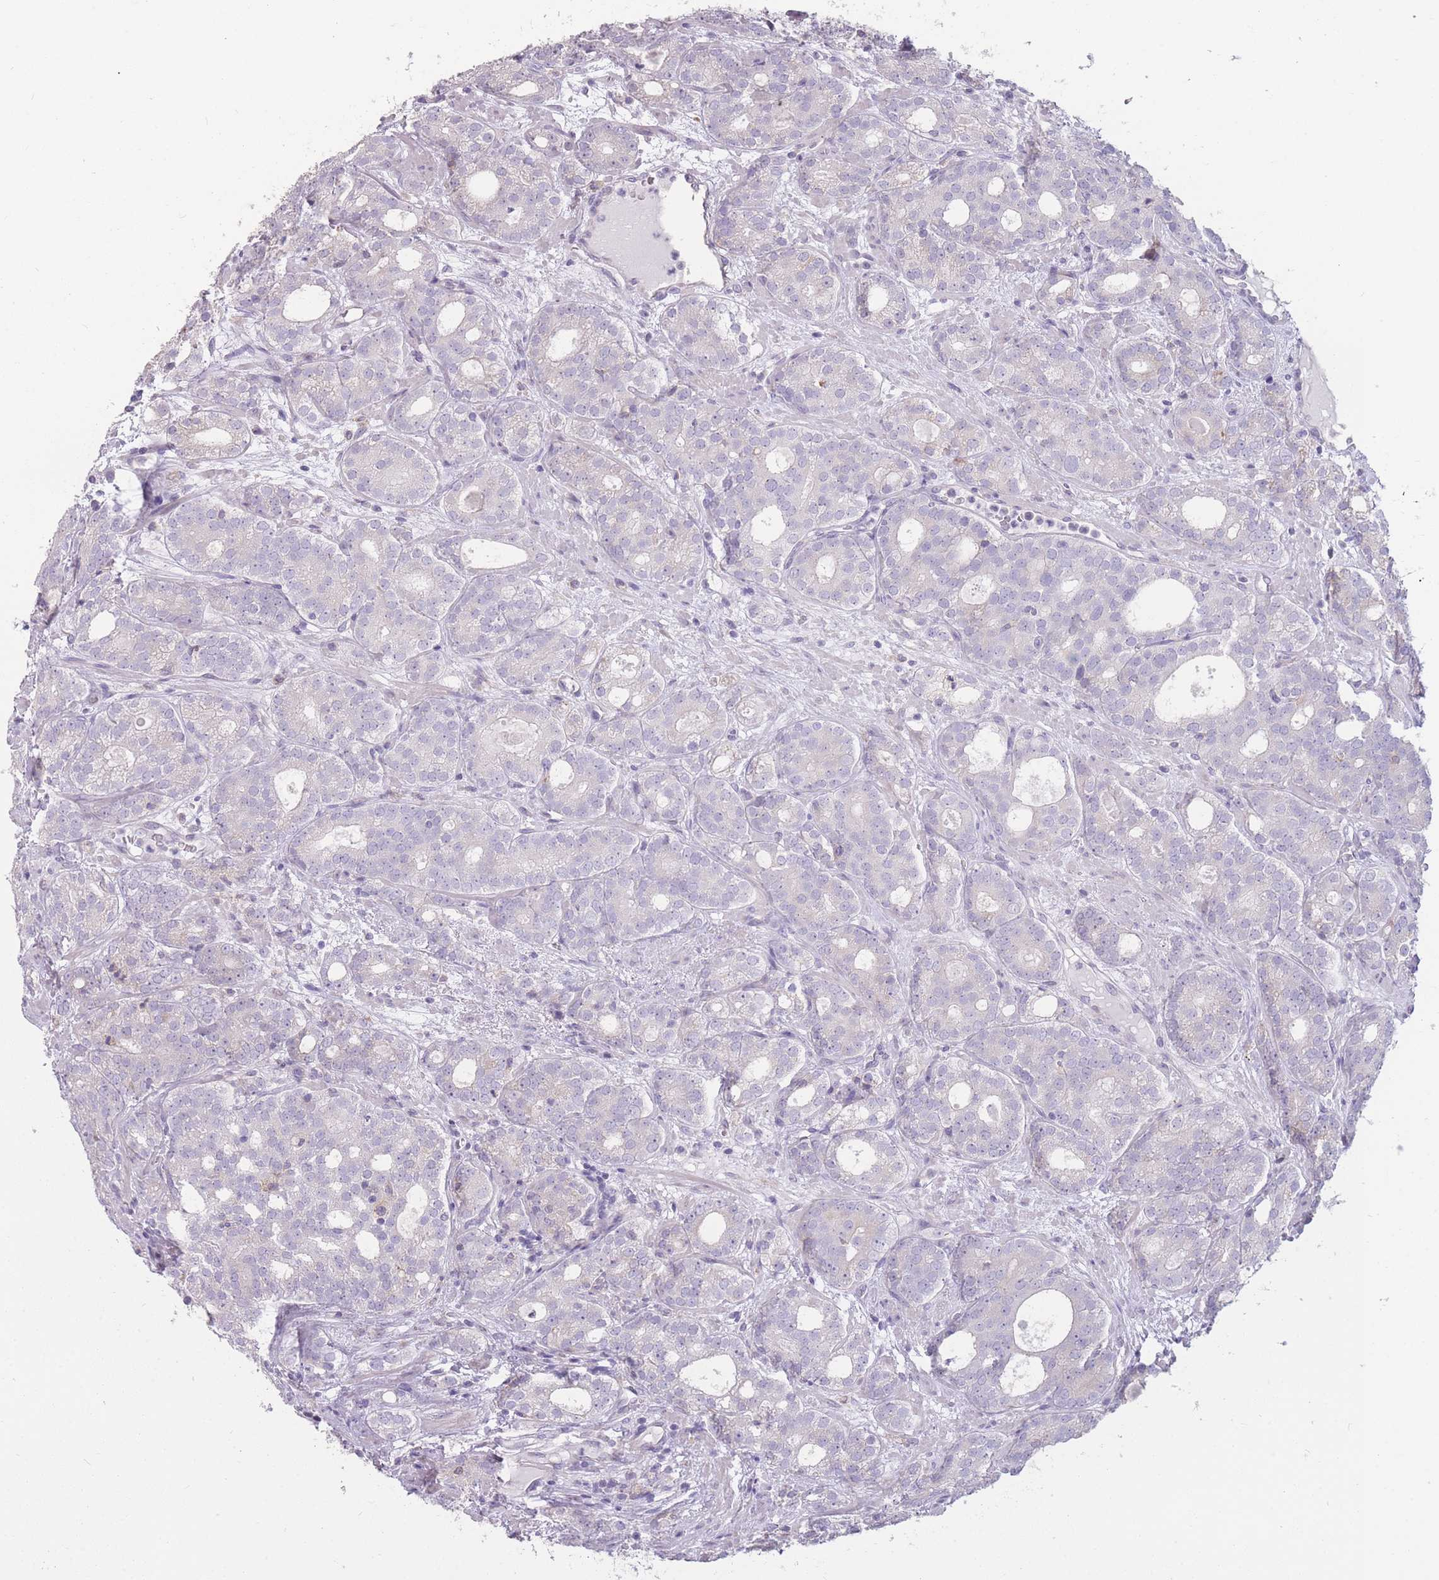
{"staining": {"intensity": "negative", "quantity": "none", "location": "none"}, "tissue": "prostate cancer", "cell_type": "Tumor cells", "image_type": "cancer", "snomed": [{"axis": "morphology", "description": "Adenocarcinoma, High grade"}, {"axis": "topography", "description": "Prostate"}], "caption": "There is no significant positivity in tumor cells of prostate cancer (adenocarcinoma (high-grade)).", "gene": "TRAPPC5", "patient": {"sex": "male", "age": 64}}